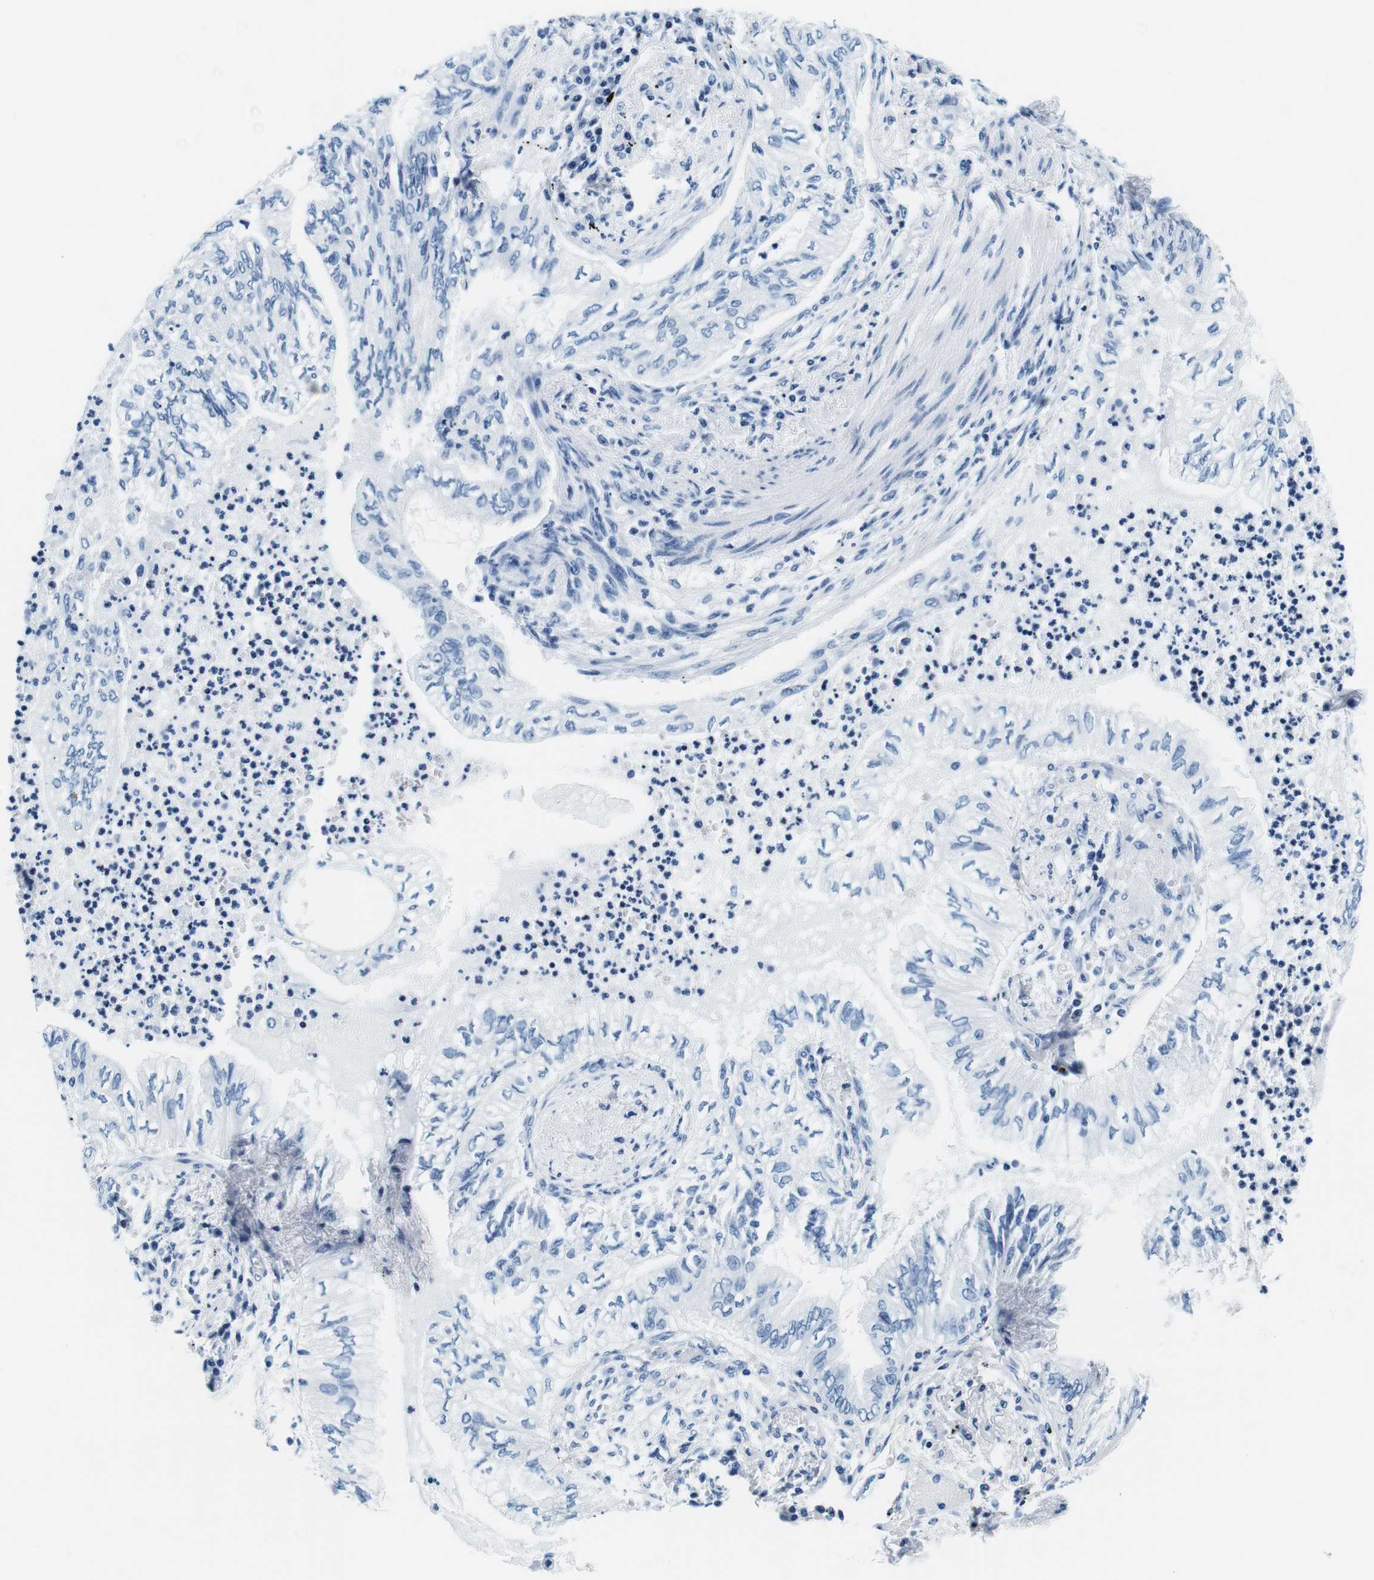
{"staining": {"intensity": "negative", "quantity": "none", "location": "none"}, "tissue": "lung cancer", "cell_type": "Tumor cells", "image_type": "cancer", "snomed": [{"axis": "morphology", "description": "Normal tissue, NOS"}, {"axis": "morphology", "description": "Adenocarcinoma, NOS"}, {"axis": "topography", "description": "Bronchus"}, {"axis": "topography", "description": "Lung"}], "caption": "Lung cancer (adenocarcinoma) was stained to show a protein in brown. There is no significant staining in tumor cells.", "gene": "ELANE", "patient": {"sex": "female", "age": 70}}